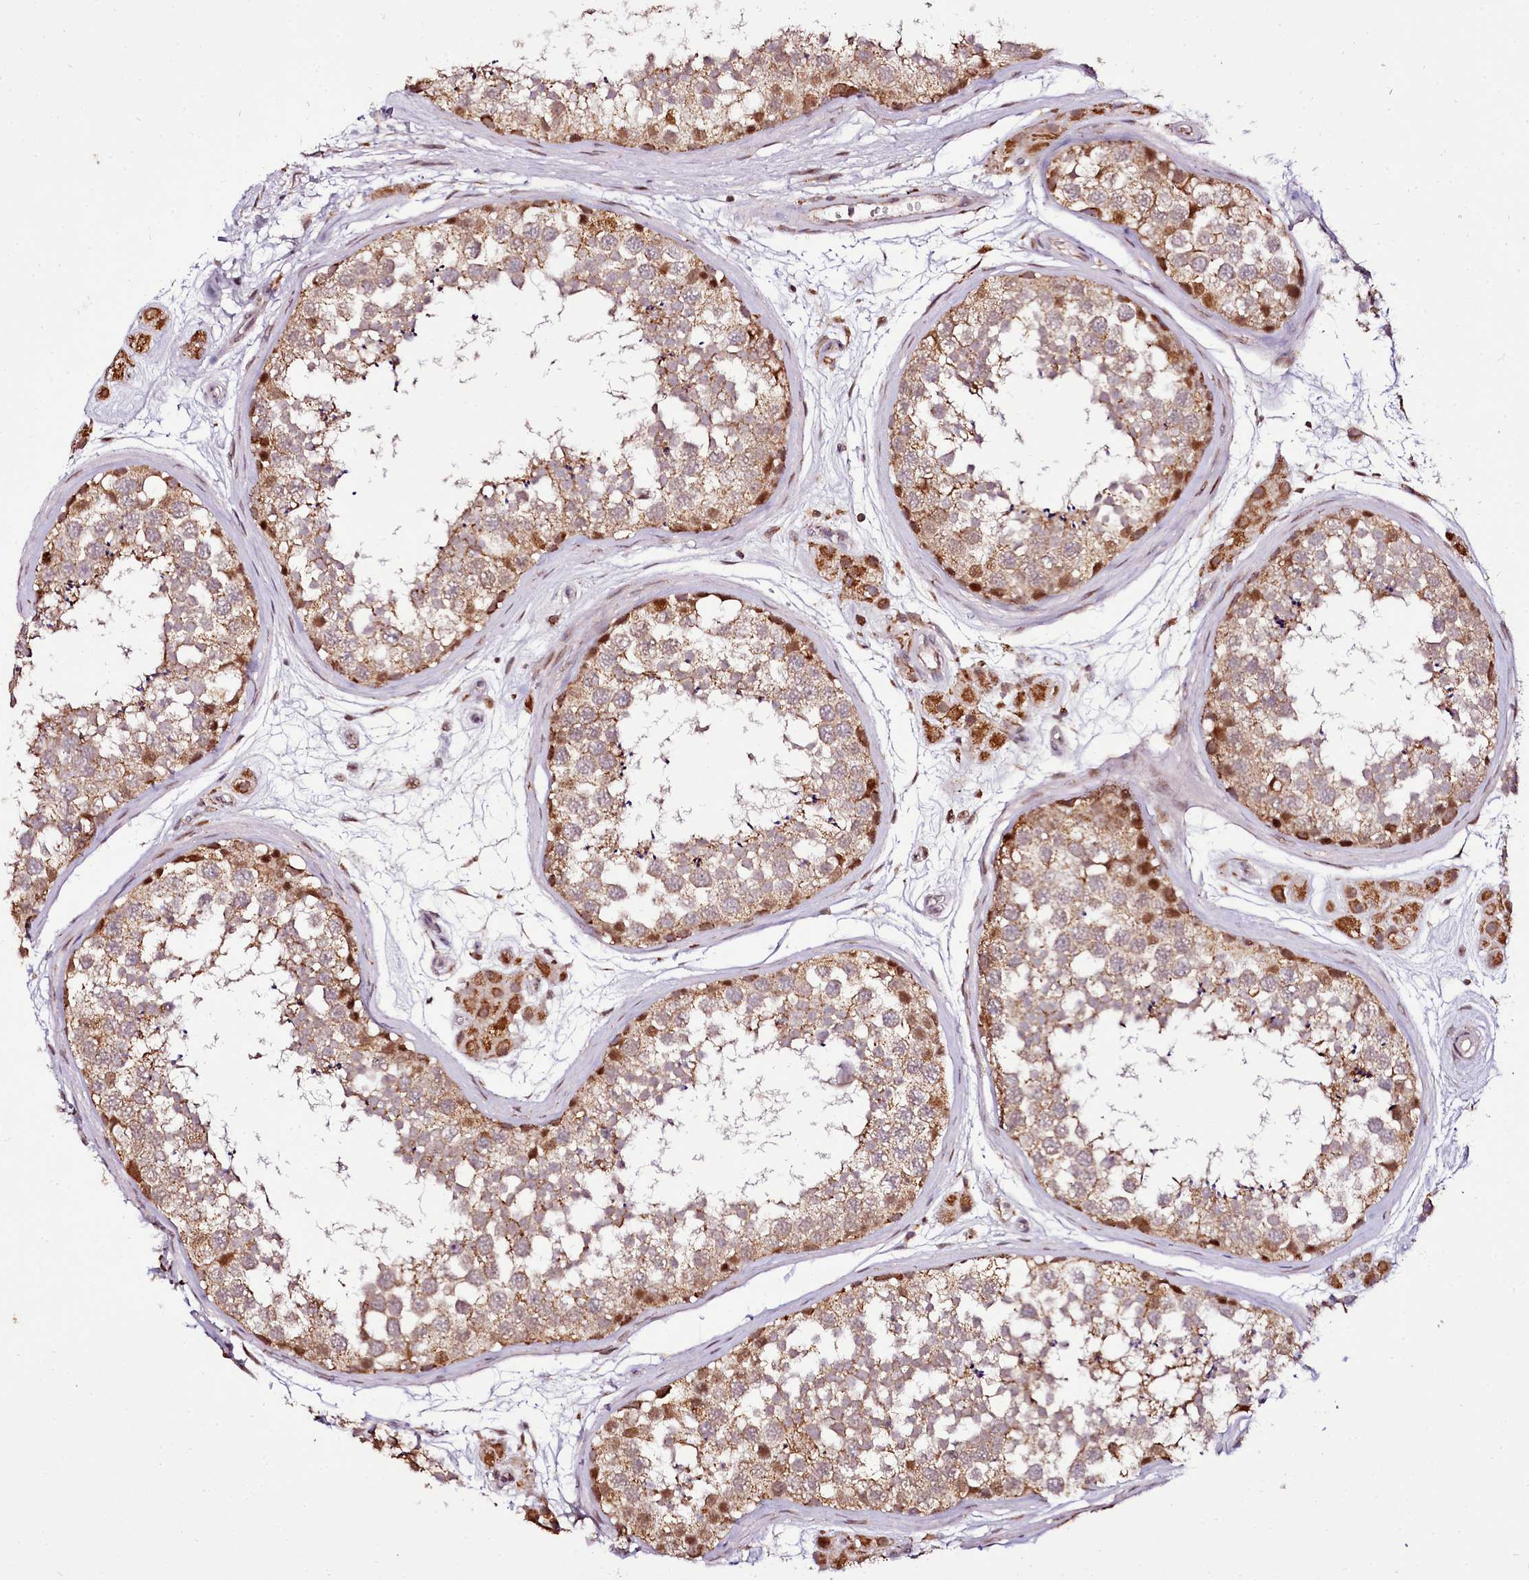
{"staining": {"intensity": "moderate", "quantity": ">75%", "location": "cytoplasmic/membranous,nuclear"}, "tissue": "testis", "cell_type": "Cells in seminiferous ducts", "image_type": "normal", "snomed": [{"axis": "morphology", "description": "Normal tissue, NOS"}, {"axis": "topography", "description": "Testis"}], "caption": "Moderate cytoplasmic/membranous,nuclear protein positivity is identified in approximately >75% of cells in seminiferous ducts in testis. (Stains: DAB in brown, nuclei in blue, Microscopy: brightfield microscopy at high magnification).", "gene": "EDIL3", "patient": {"sex": "male", "age": 56}}